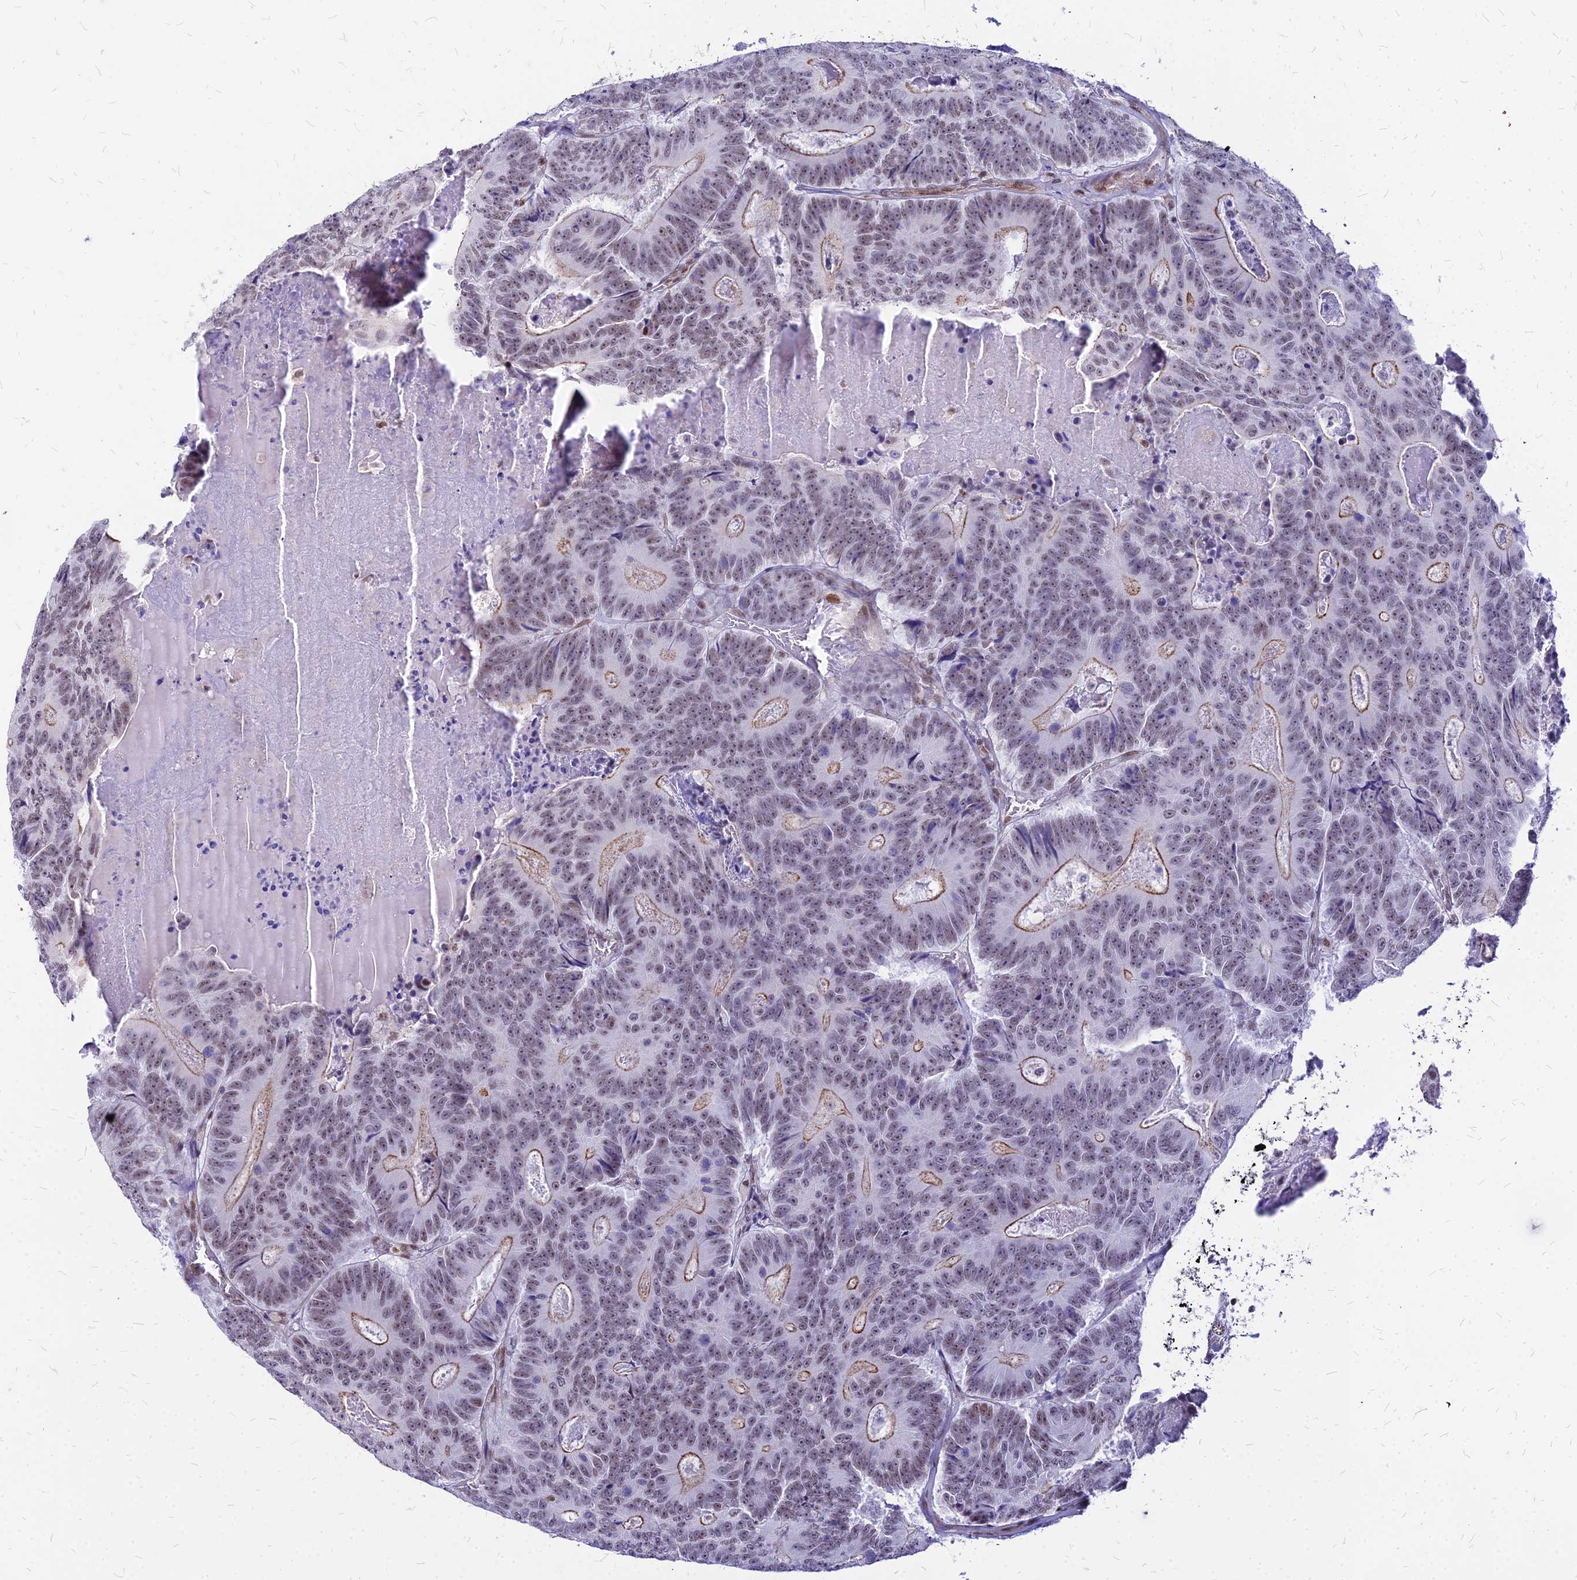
{"staining": {"intensity": "moderate", "quantity": "25%-75%", "location": "cytoplasmic/membranous,nuclear"}, "tissue": "colorectal cancer", "cell_type": "Tumor cells", "image_type": "cancer", "snomed": [{"axis": "morphology", "description": "Adenocarcinoma, NOS"}, {"axis": "topography", "description": "Colon"}], "caption": "About 25%-75% of tumor cells in human colorectal cancer display moderate cytoplasmic/membranous and nuclear protein positivity as visualized by brown immunohistochemical staining.", "gene": "FDX2", "patient": {"sex": "male", "age": 83}}